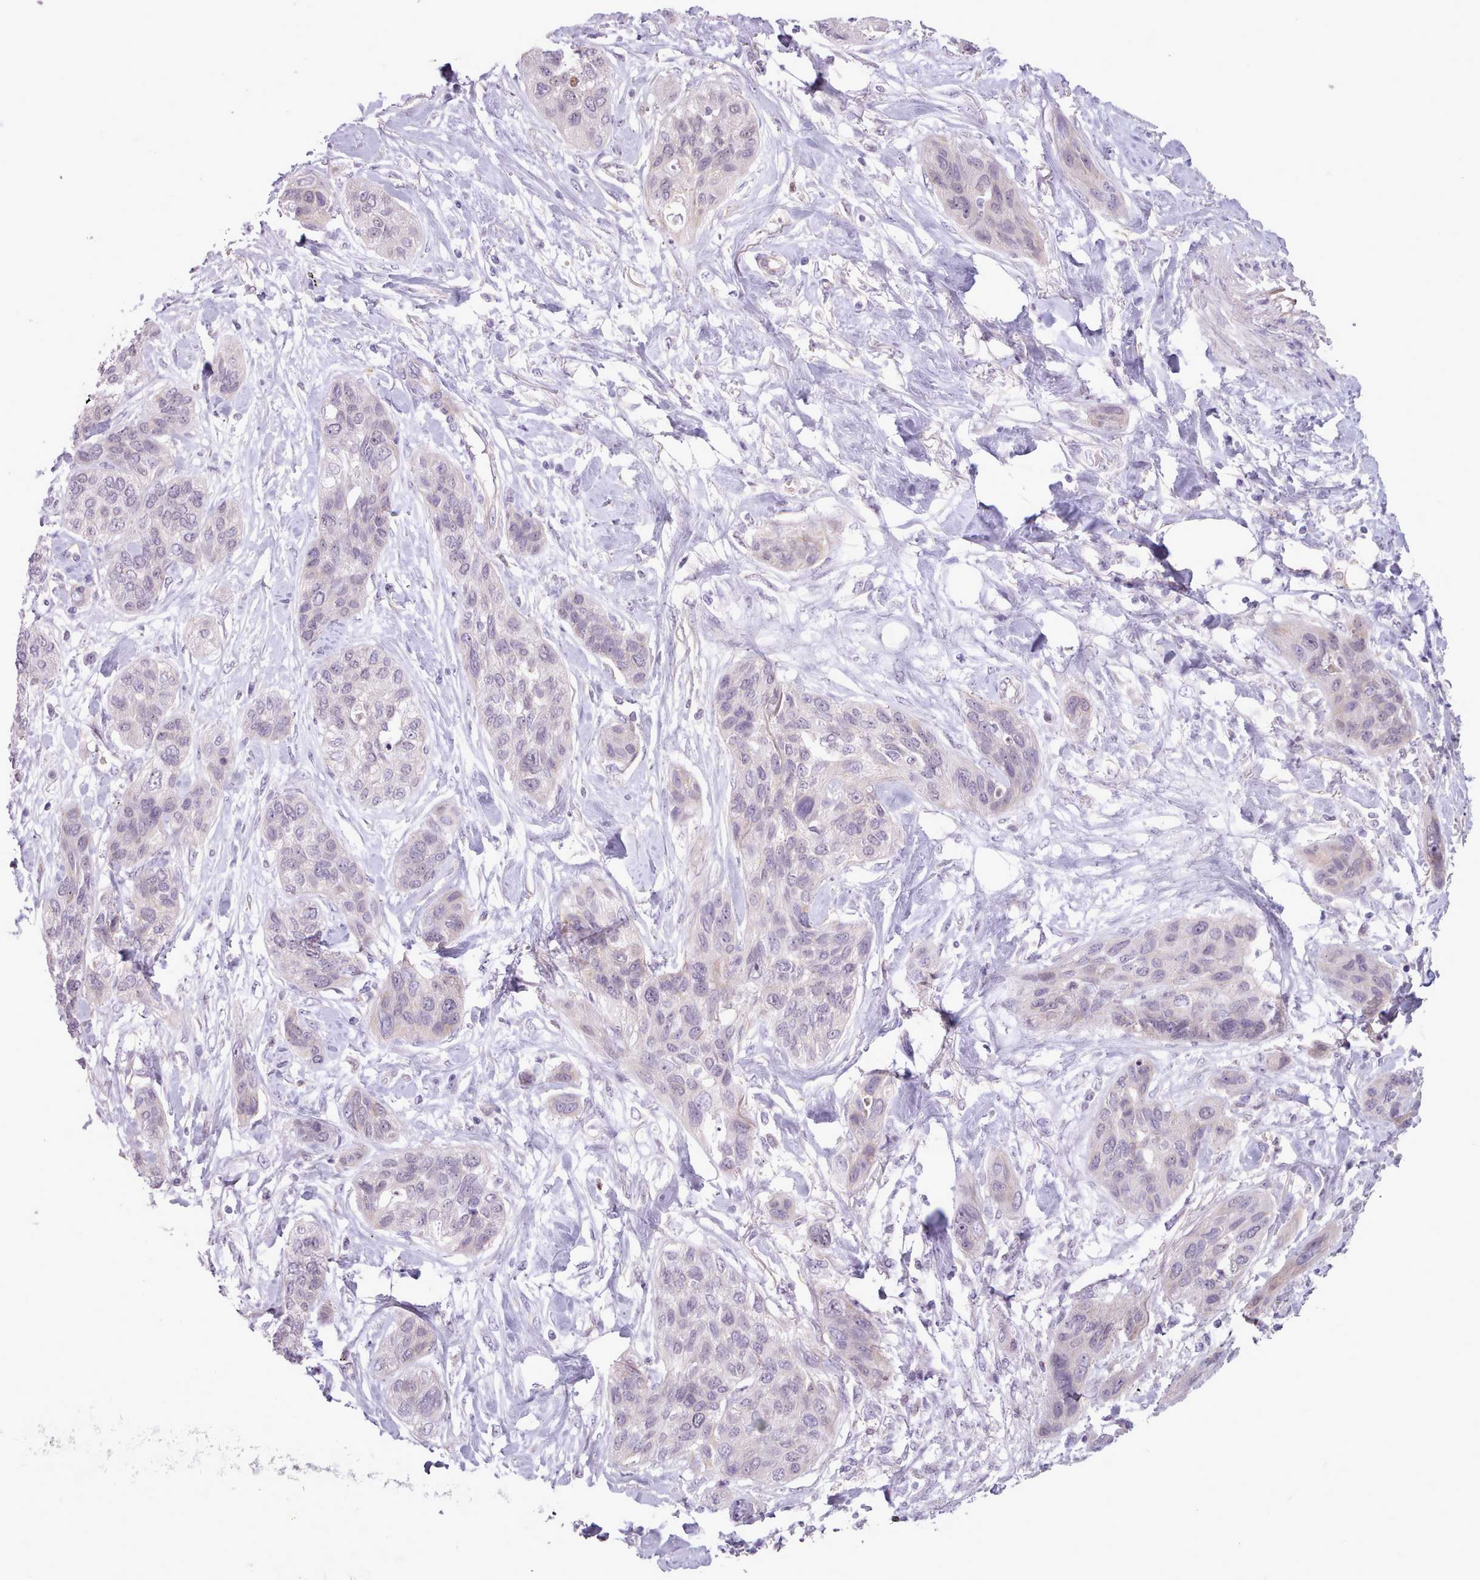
{"staining": {"intensity": "weak", "quantity": "25%-75%", "location": "nuclear"}, "tissue": "lung cancer", "cell_type": "Tumor cells", "image_type": "cancer", "snomed": [{"axis": "morphology", "description": "Squamous cell carcinoma, NOS"}, {"axis": "topography", "description": "Lung"}], "caption": "Squamous cell carcinoma (lung) stained for a protein (brown) shows weak nuclear positive staining in approximately 25%-75% of tumor cells.", "gene": "SLURP1", "patient": {"sex": "female", "age": 70}}